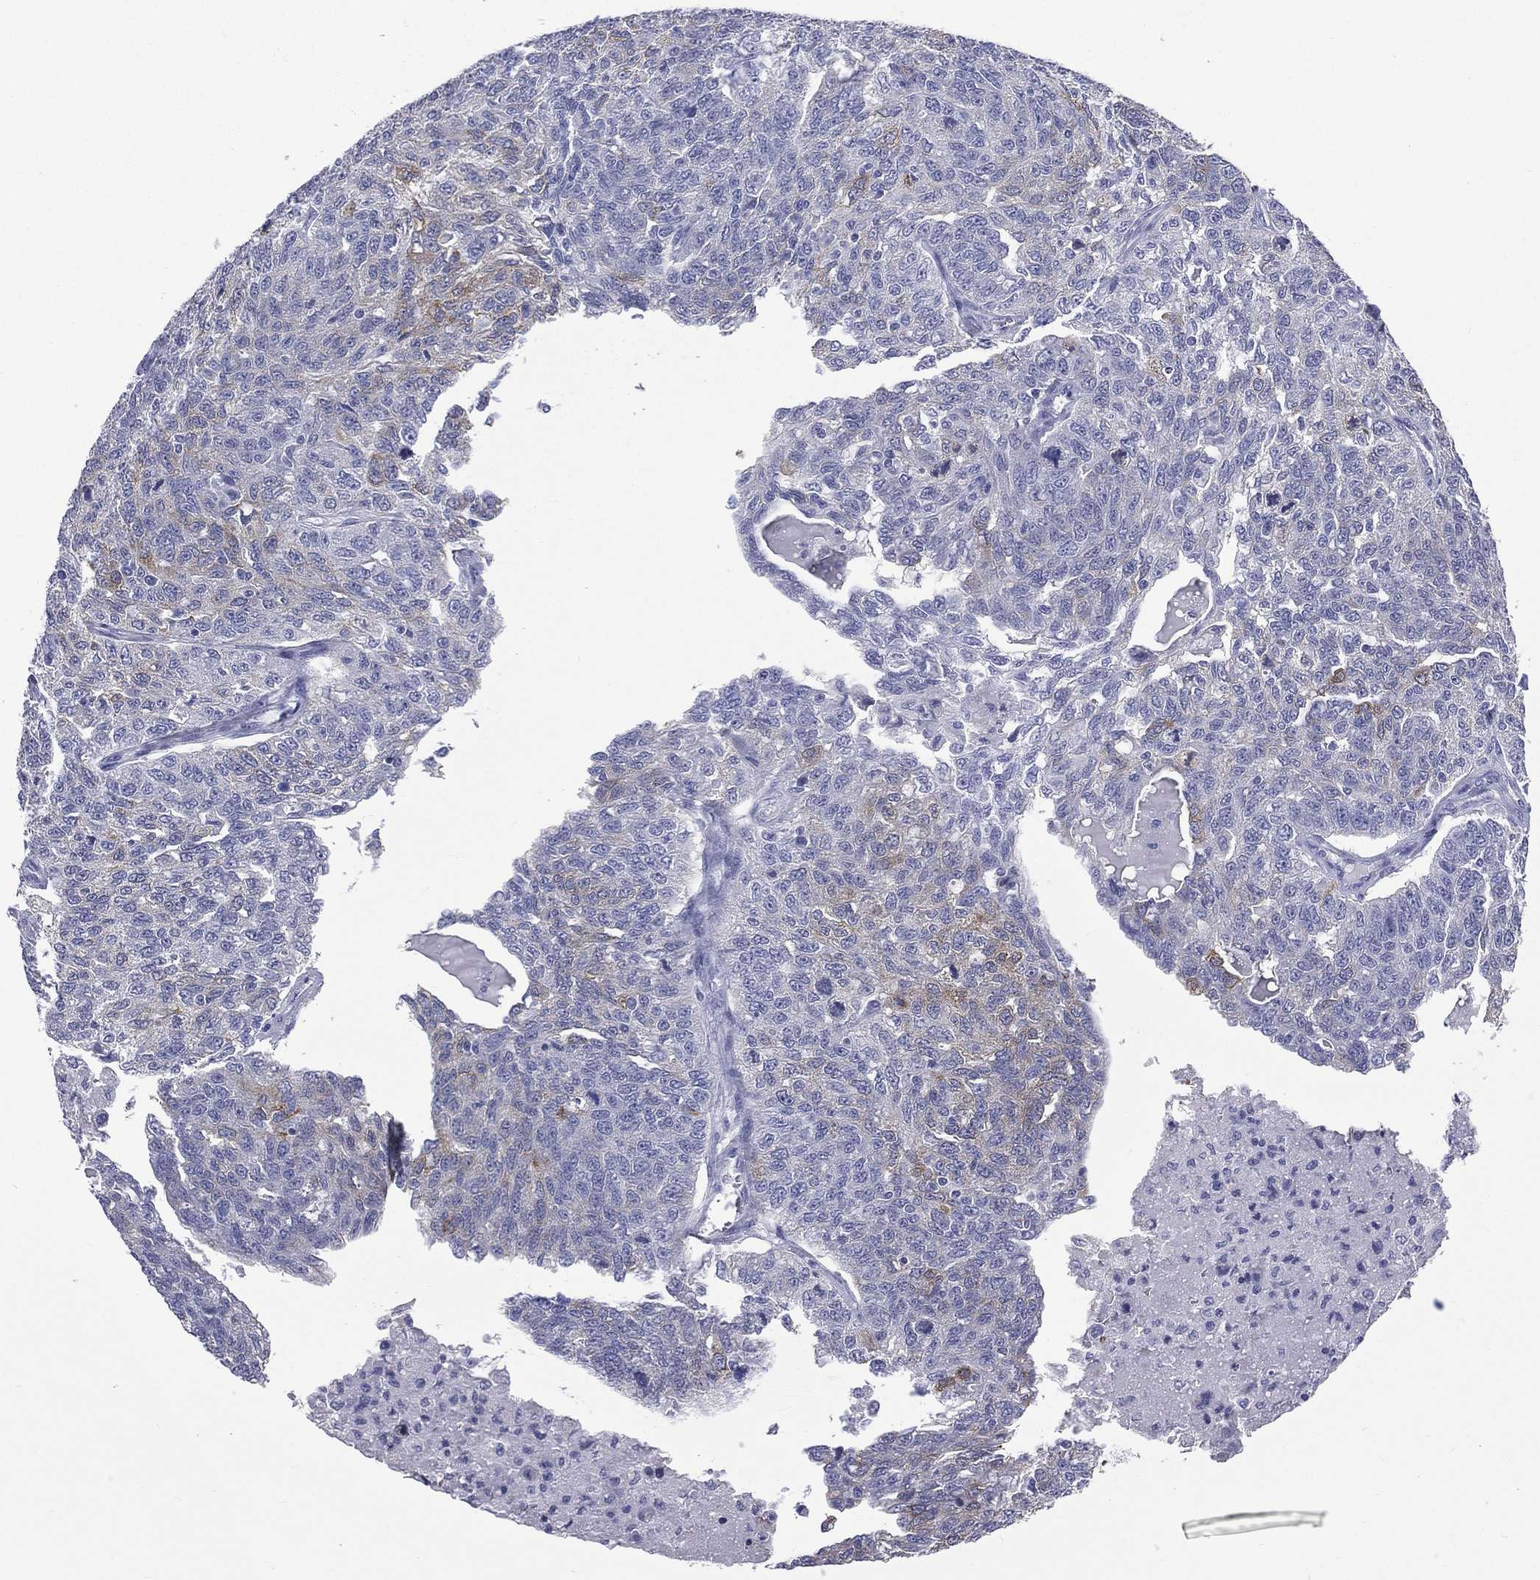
{"staining": {"intensity": "moderate", "quantity": "<25%", "location": "cytoplasmic/membranous"}, "tissue": "ovarian cancer", "cell_type": "Tumor cells", "image_type": "cancer", "snomed": [{"axis": "morphology", "description": "Cystadenocarcinoma, serous, NOS"}, {"axis": "topography", "description": "Ovary"}], "caption": "Protein expression analysis of ovarian serous cystadenocarcinoma reveals moderate cytoplasmic/membranous staining in about <25% of tumor cells. (DAB (3,3'-diaminobenzidine) = brown stain, brightfield microscopy at high magnification).", "gene": "CES2", "patient": {"sex": "female", "age": 71}}